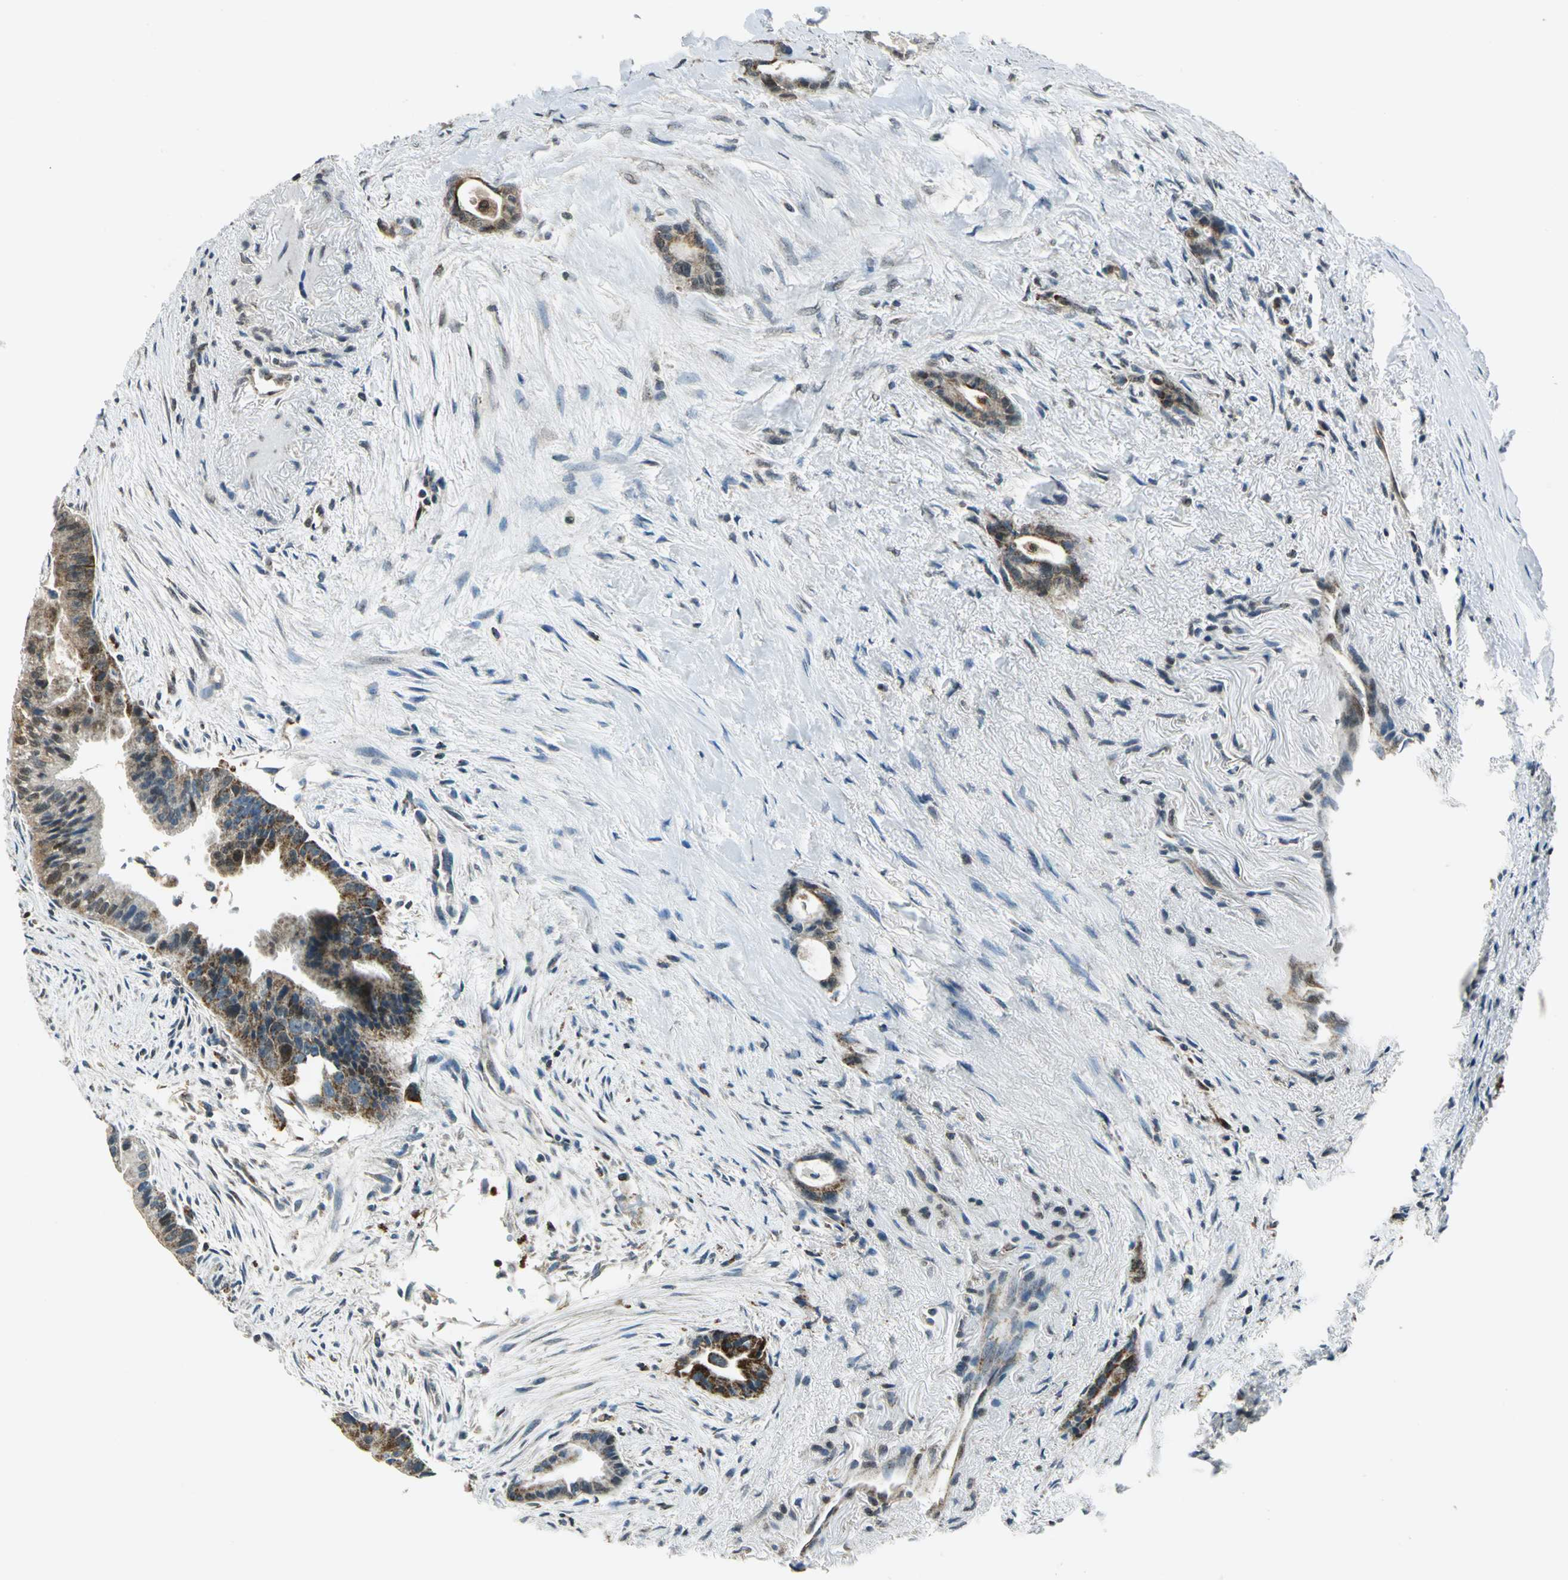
{"staining": {"intensity": "moderate", "quantity": ">75%", "location": "cytoplasmic/membranous,nuclear"}, "tissue": "liver cancer", "cell_type": "Tumor cells", "image_type": "cancer", "snomed": [{"axis": "morphology", "description": "Cholangiocarcinoma"}, {"axis": "topography", "description": "Liver"}], "caption": "Protein expression analysis of liver cholangiocarcinoma displays moderate cytoplasmic/membranous and nuclear expression in about >75% of tumor cells.", "gene": "NUDT2", "patient": {"sex": "female", "age": 55}}